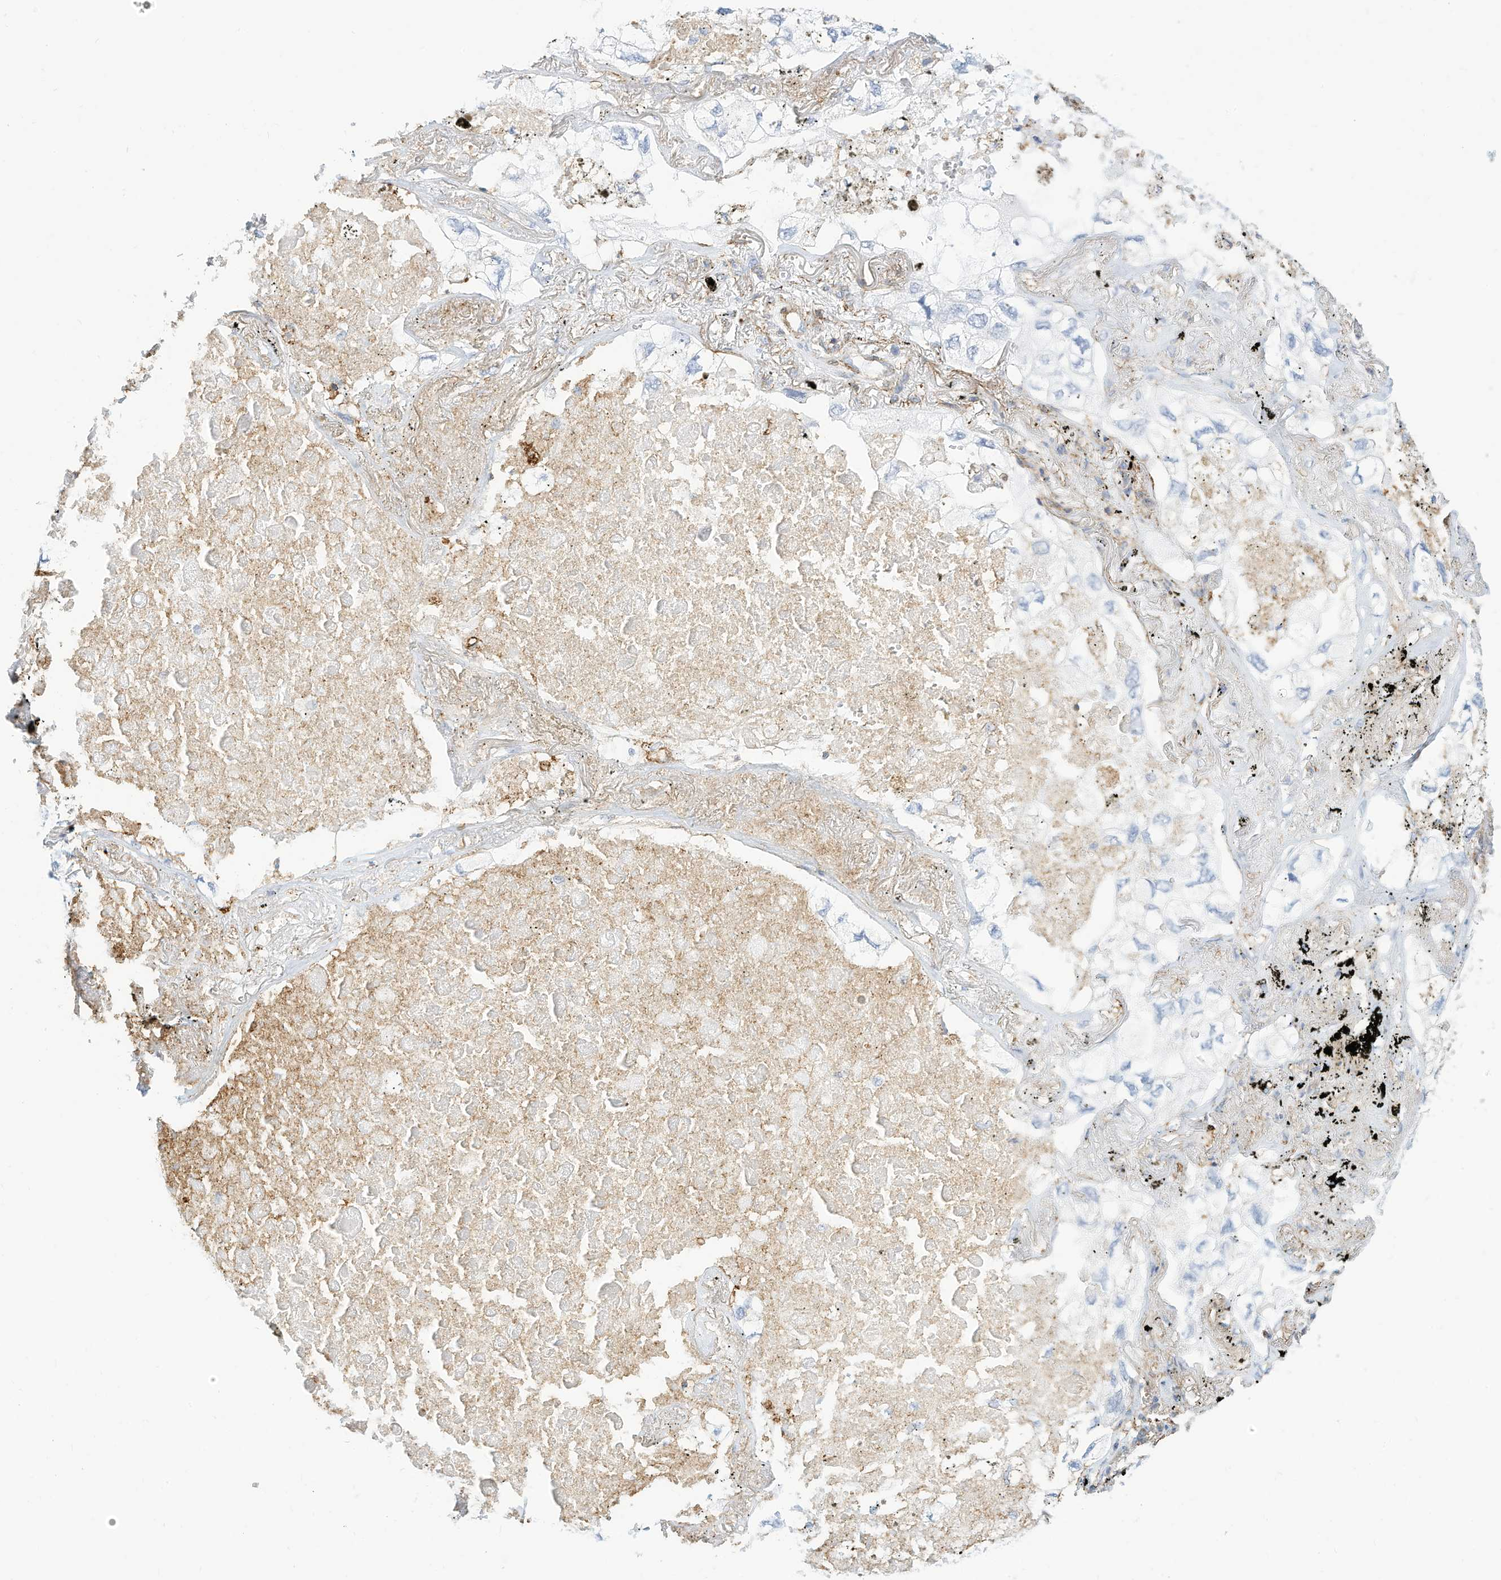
{"staining": {"intensity": "negative", "quantity": "none", "location": "none"}, "tissue": "lung cancer", "cell_type": "Tumor cells", "image_type": "cancer", "snomed": [{"axis": "morphology", "description": "Adenocarcinoma, NOS"}, {"axis": "topography", "description": "Lung"}], "caption": "An IHC micrograph of lung cancer (adenocarcinoma) is shown. There is no staining in tumor cells of lung cancer (adenocarcinoma).", "gene": "TXNDC9", "patient": {"sex": "male", "age": 65}}